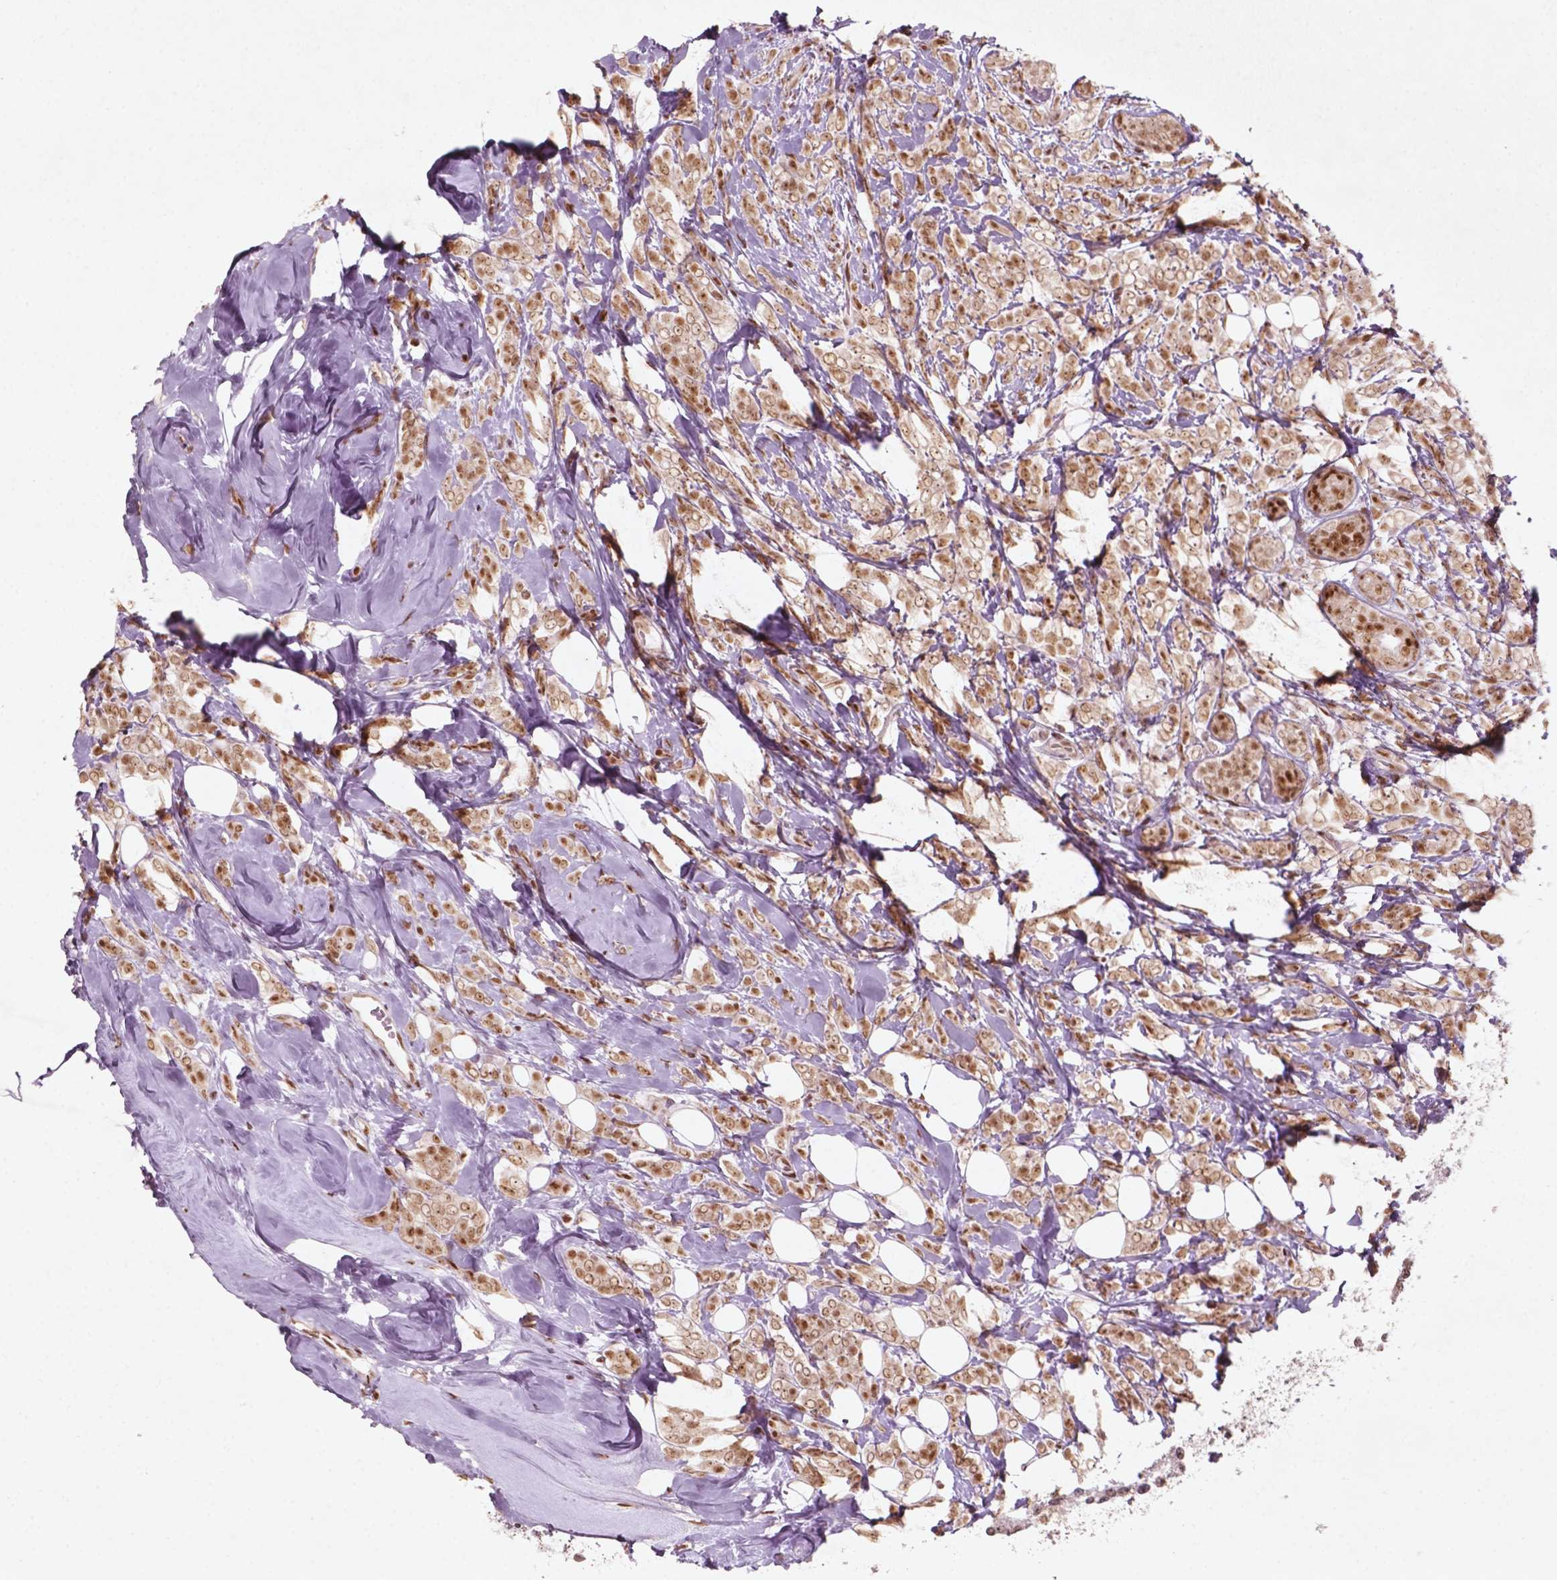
{"staining": {"intensity": "moderate", "quantity": ">75%", "location": "nuclear"}, "tissue": "breast cancer", "cell_type": "Tumor cells", "image_type": "cancer", "snomed": [{"axis": "morphology", "description": "Lobular carcinoma"}, {"axis": "topography", "description": "Breast"}], "caption": "A high-resolution micrograph shows IHC staining of breast cancer (lobular carcinoma), which reveals moderate nuclear staining in approximately >75% of tumor cells. (Brightfield microscopy of DAB IHC at high magnification).", "gene": "HMG20B", "patient": {"sex": "female", "age": 49}}